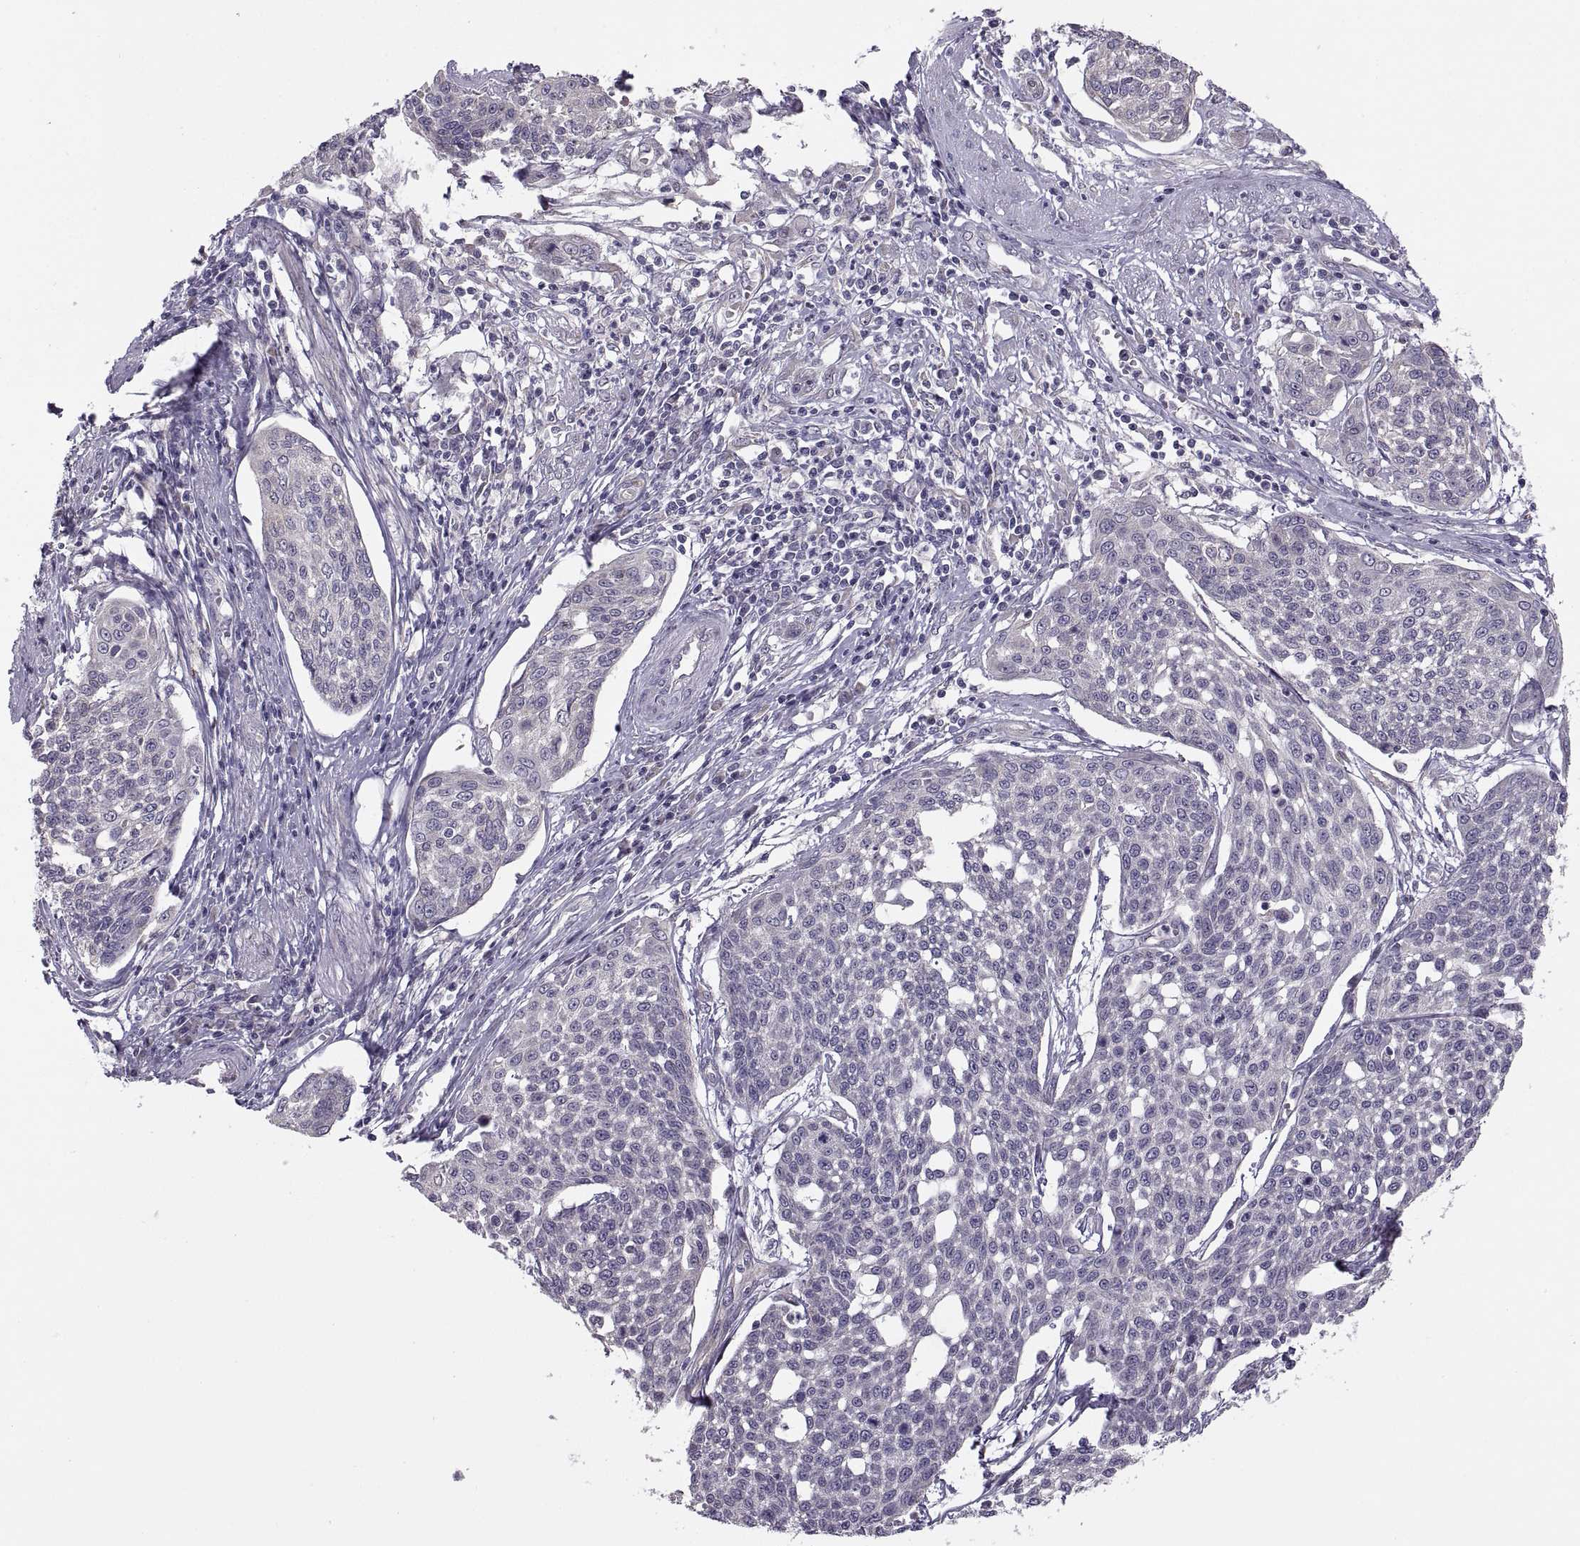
{"staining": {"intensity": "negative", "quantity": "none", "location": "none"}, "tissue": "cervical cancer", "cell_type": "Tumor cells", "image_type": "cancer", "snomed": [{"axis": "morphology", "description": "Squamous cell carcinoma, NOS"}, {"axis": "topography", "description": "Cervix"}], "caption": "Cervical cancer (squamous cell carcinoma) was stained to show a protein in brown. There is no significant staining in tumor cells.", "gene": "ACSBG2", "patient": {"sex": "female", "age": 34}}